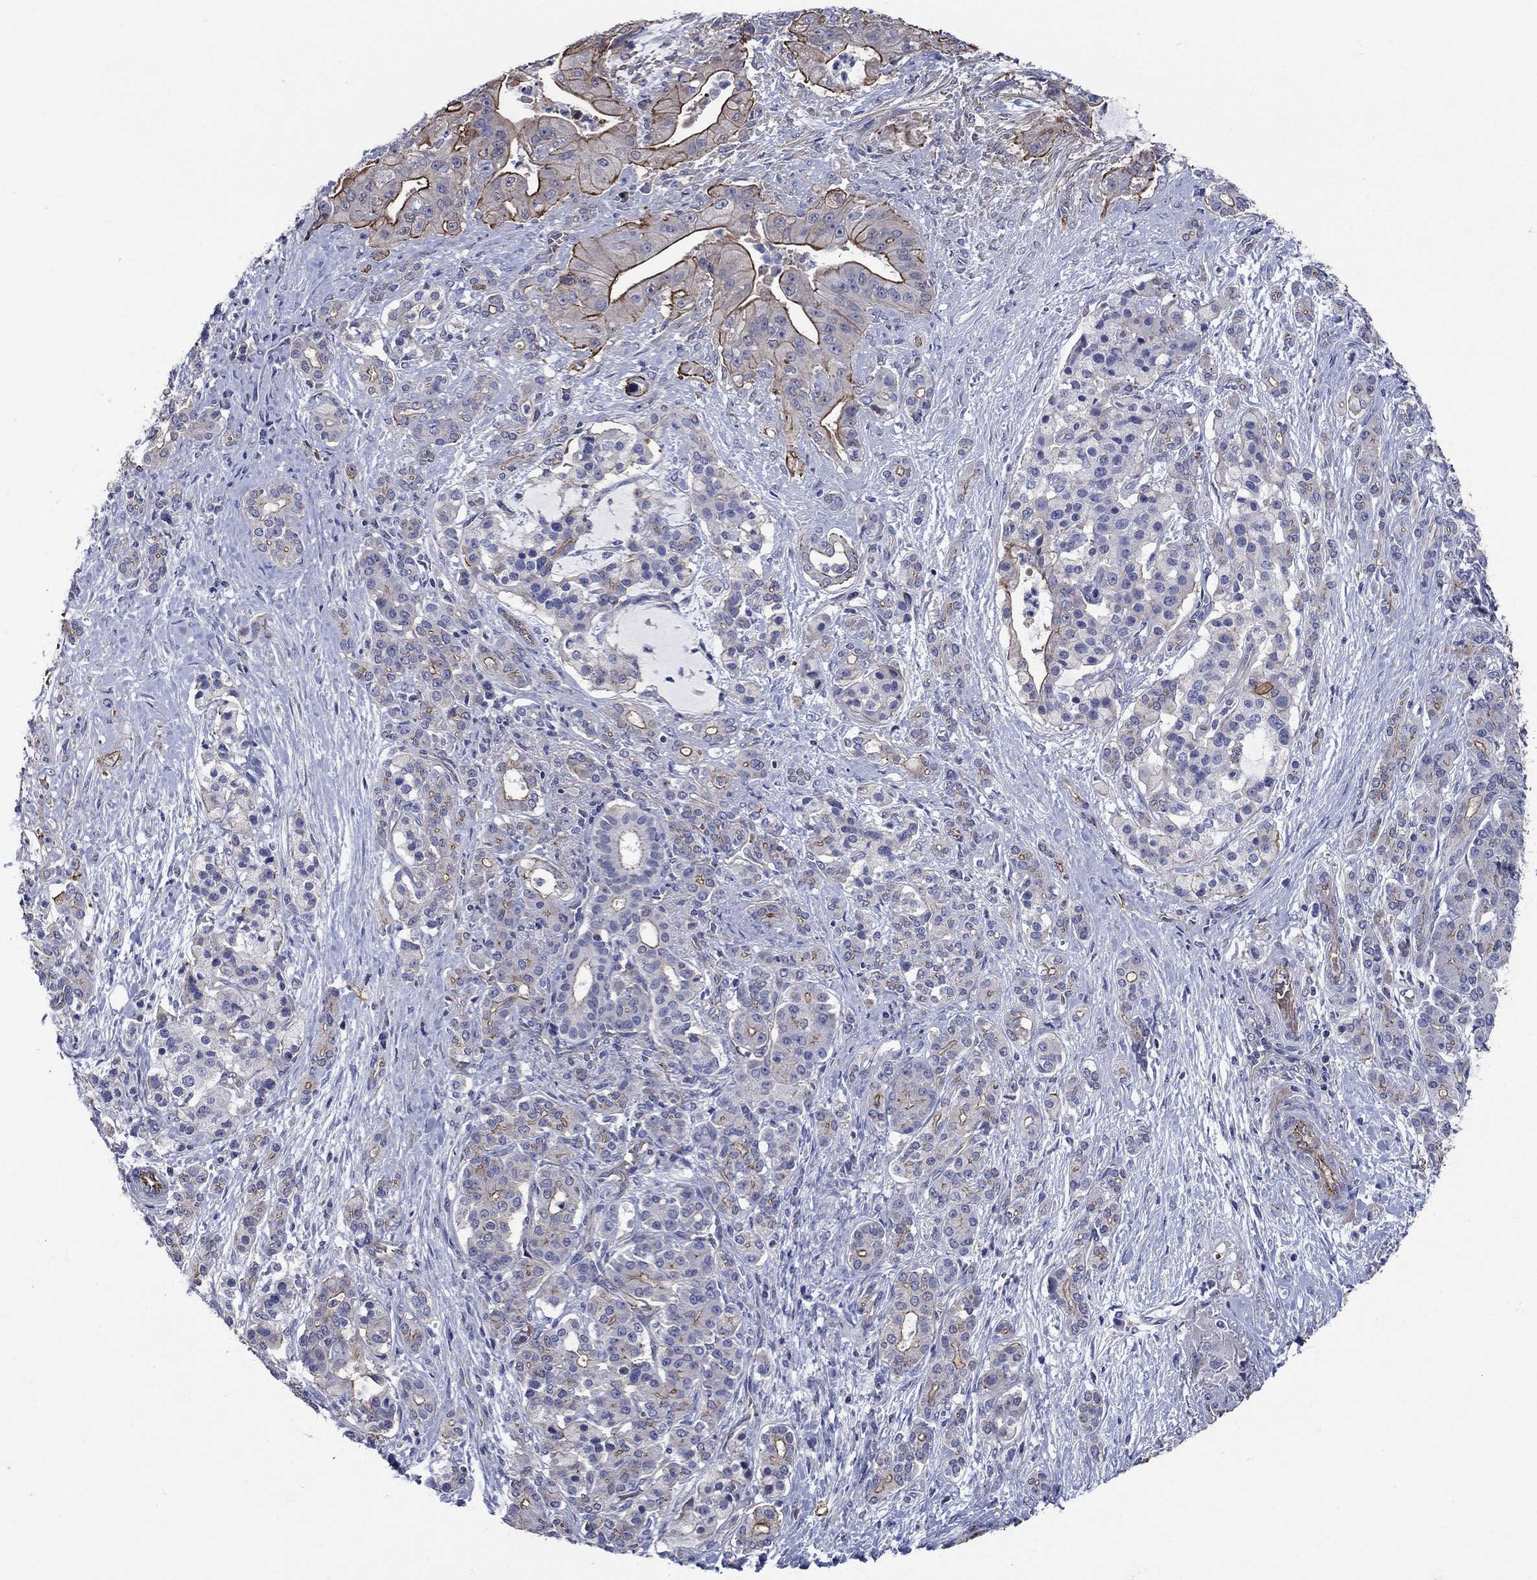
{"staining": {"intensity": "strong", "quantity": "<25%", "location": "cytoplasmic/membranous"}, "tissue": "pancreatic cancer", "cell_type": "Tumor cells", "image_type": "cancer", "snomed": [{"axis": "morphology", "description": "Normal tissue, NOS"}, {"axis": "morphology", "description": "Inflammation, NOS"}, {"axis": "morphology", "description": "Adenocarcinoma, NOS"}, {"axis": "topography", "description": "Pancreas"}], "caption": "Tumor cells reveal medium levels of strong cytoplasmic/membranous expression in approximately <25% of cells in pancreatic adenocarcinoma.", "gene": "FLNC", "patient": {"sex": "male", "age": 57}}